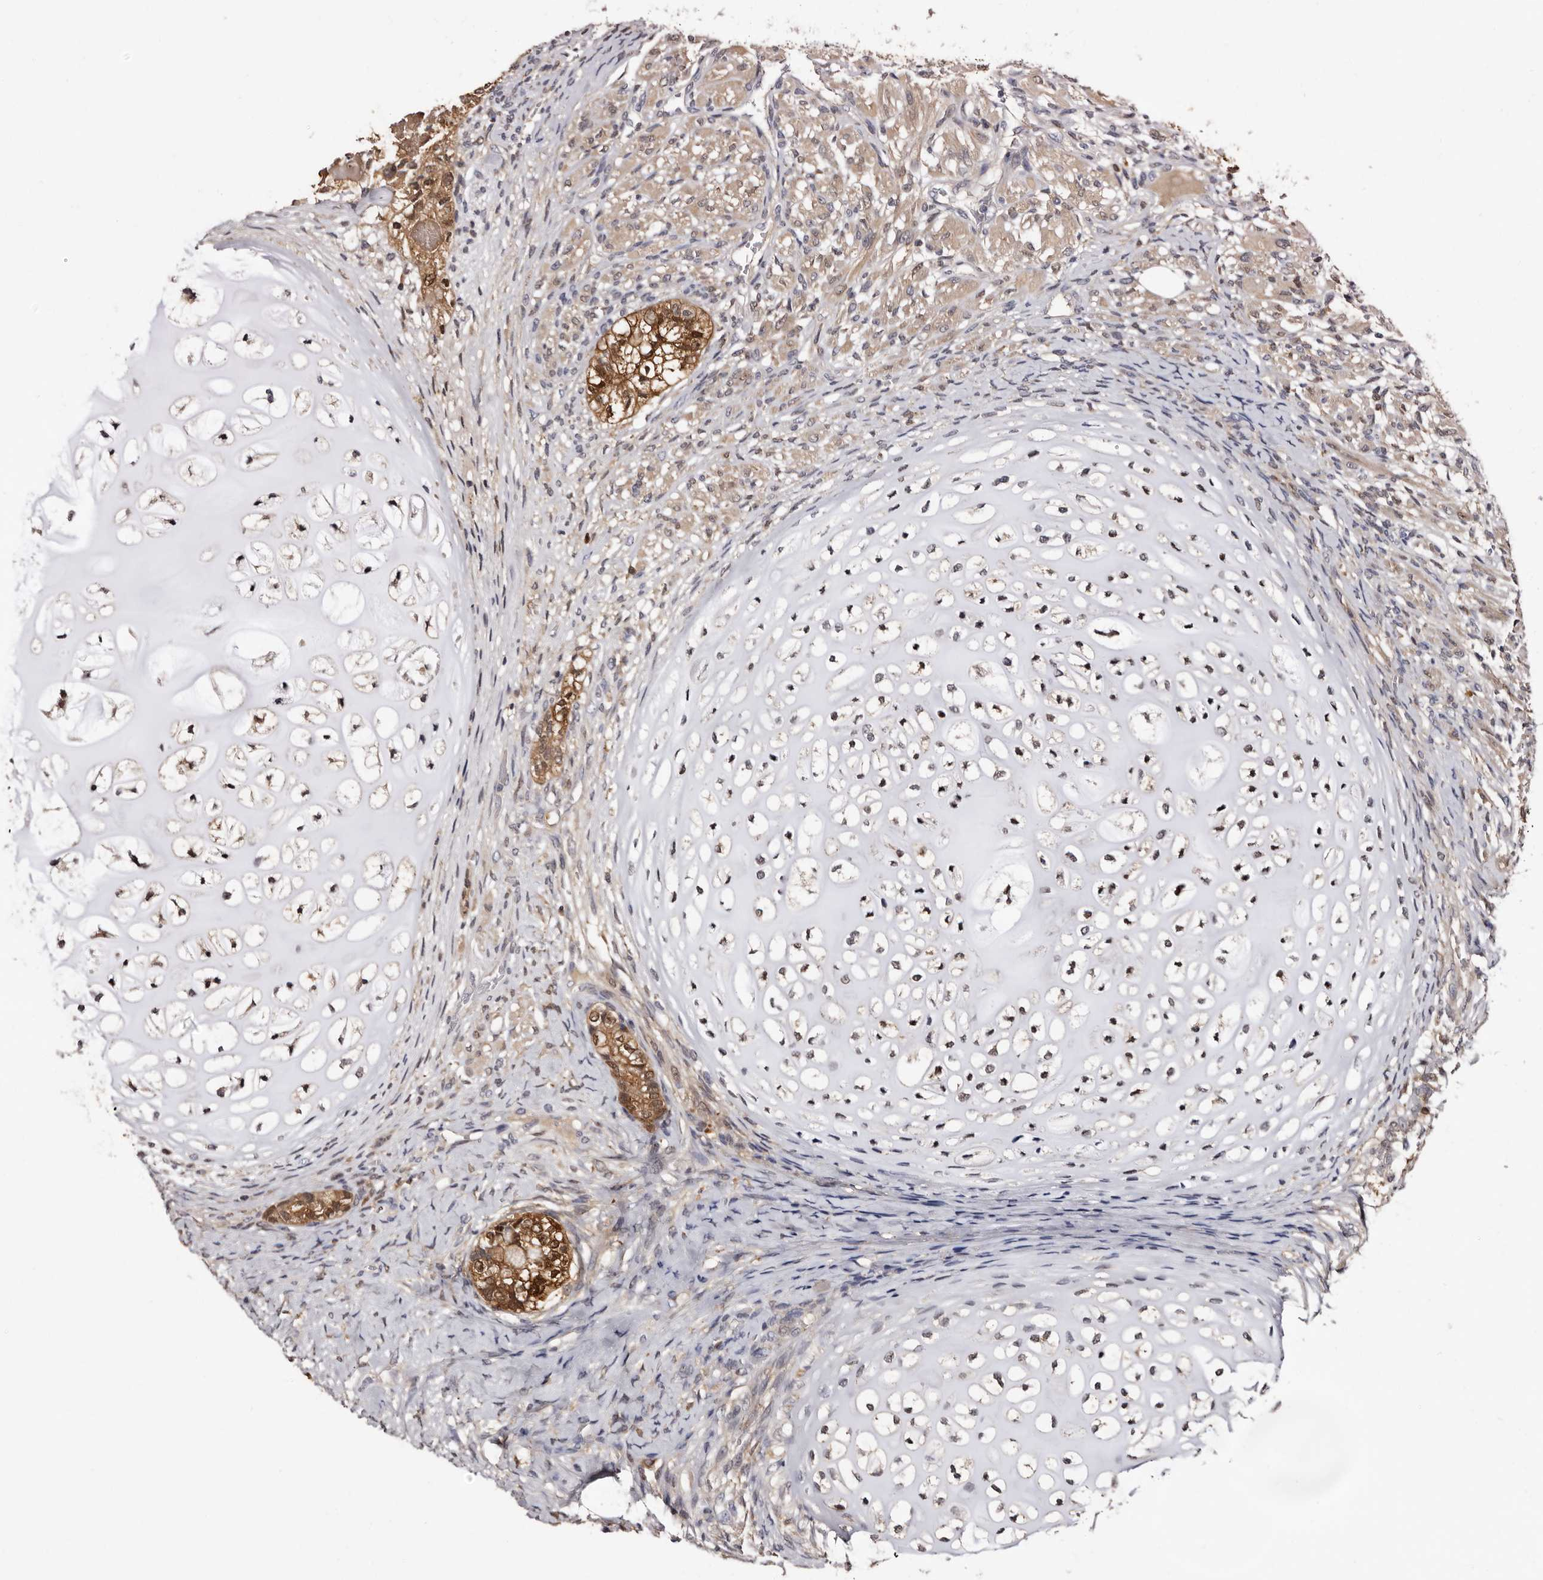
{"staining": {"intensity": "strong", "quantity": ">75%", "location": "cytoplasmic/membranous,nuclear"}, "tissue": "testis cancer", "cell_type": "Tumor cells", "image_type": "cancer", "snomed": [{"axis": "morphology", "description": "Seminoma, NOS"}, {"axis": "morphology", "description": "Carcinoma, Embryonal, NOS"}, {"axis": "topography", "description": "Testis"}], "caption": "Testis seminoma was stained to show a protein in brown. There is high levels of strong cytoplasmic/membranous and nuclear expression in approximately >75% of tumor cells. The protein is stained brown, and the nuclei are stained in blue (DAB (3,3'-diaminobenzidine) IHC with brightfield microscopy, high magnification).", "gene": "DNPH1", "patient": {"sex": "male", "age": 28}}